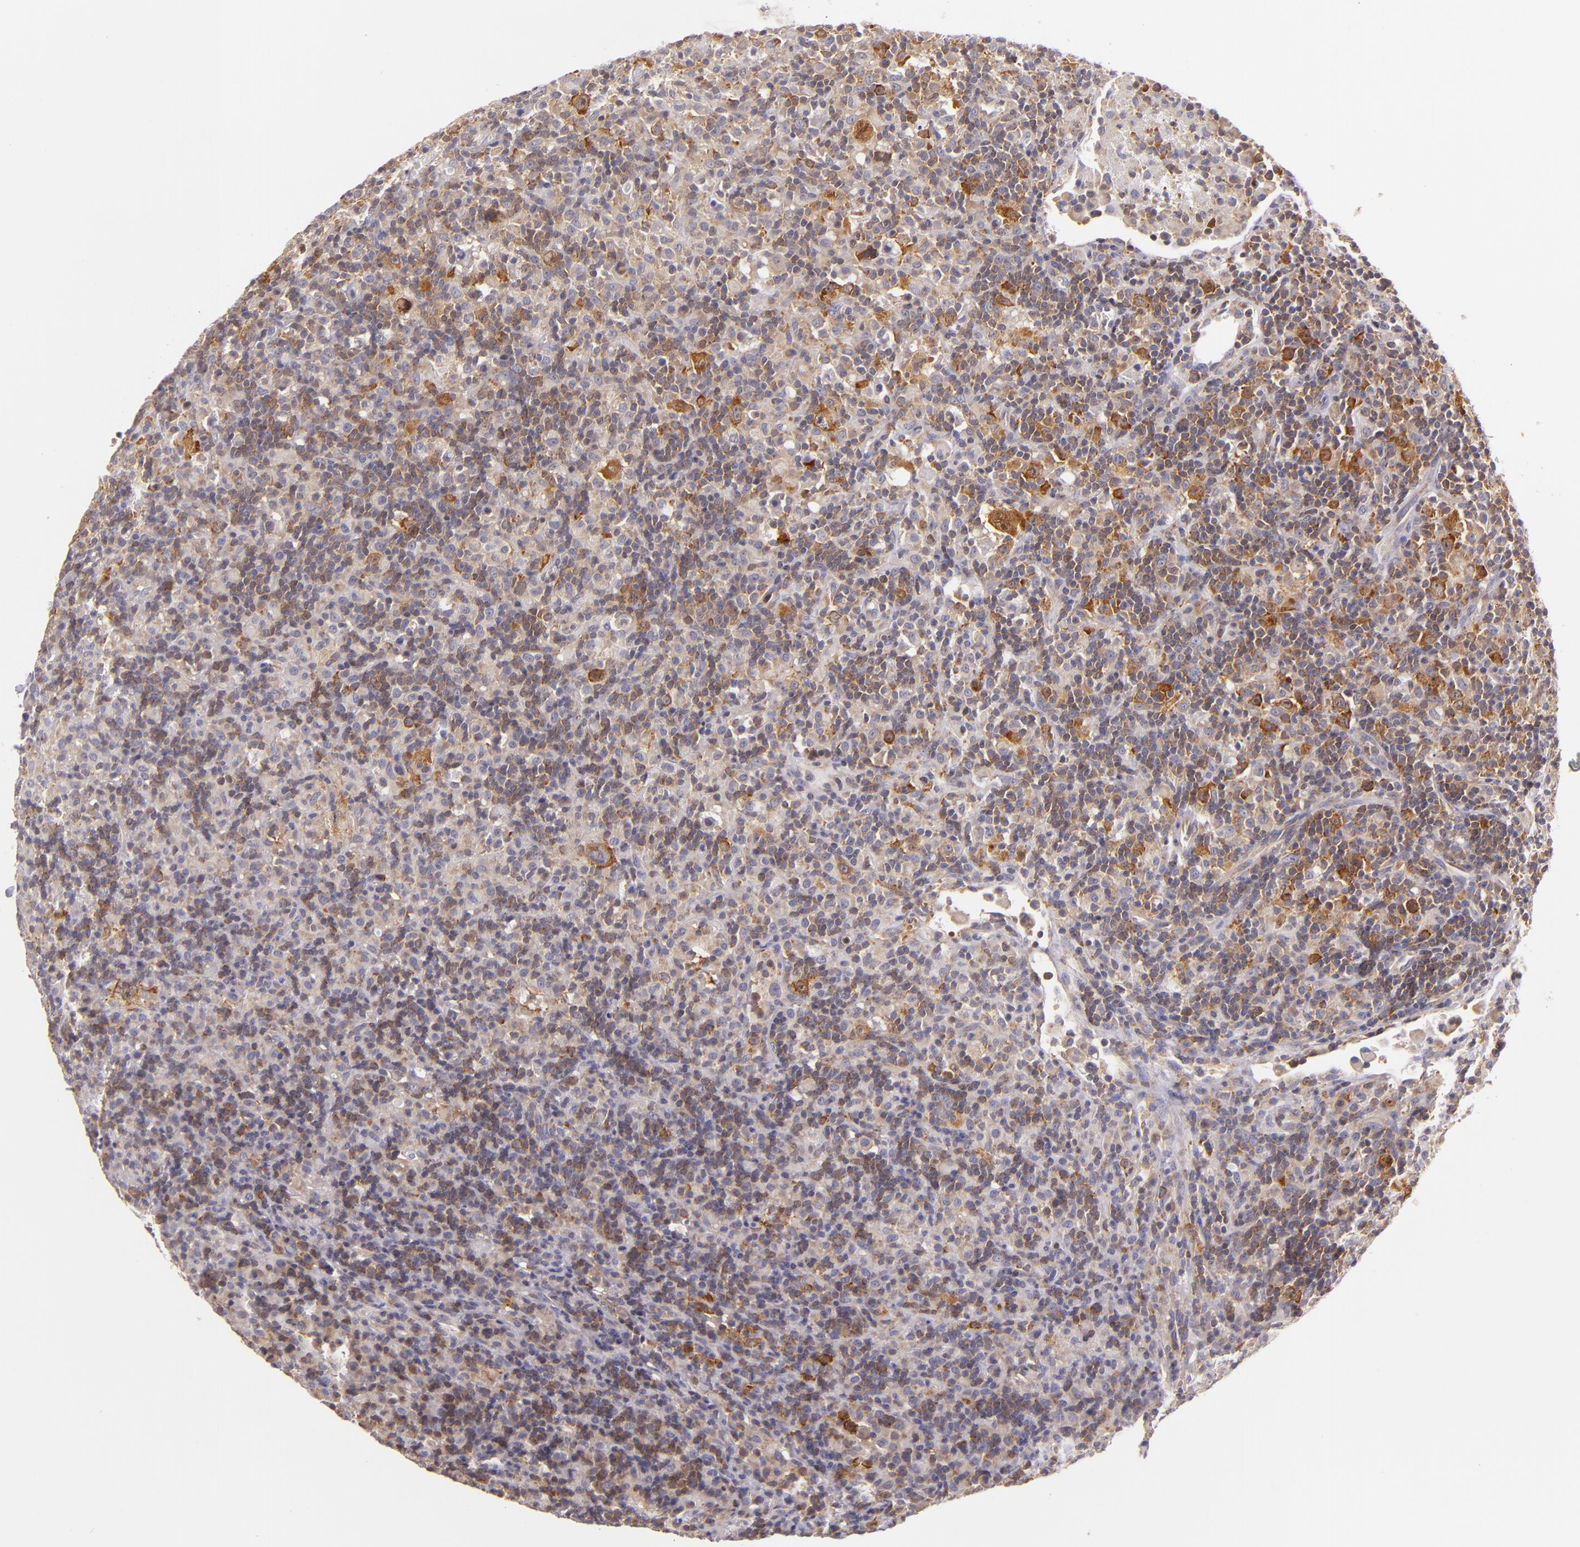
{"staining": {"intensity": "weak", "quantity": "<25%", "location": "cytoplasmic/membranous"}, "tissue": "lymphoma", "cell_type": "Tumor cells", "image_type": "cancer", "snomed": [{"axis": "morphology", "description": "Hodgkin's disease, NOS"}, {"axis": "topography", "description": "Lymph node"}], "caption": "A high-resolution micrograph shows IHC staining of lymphoma, which shows no significant positivity in tumor cells.", "gene": "UPF3B", "patient": {"sex": "male", "age": 46}}